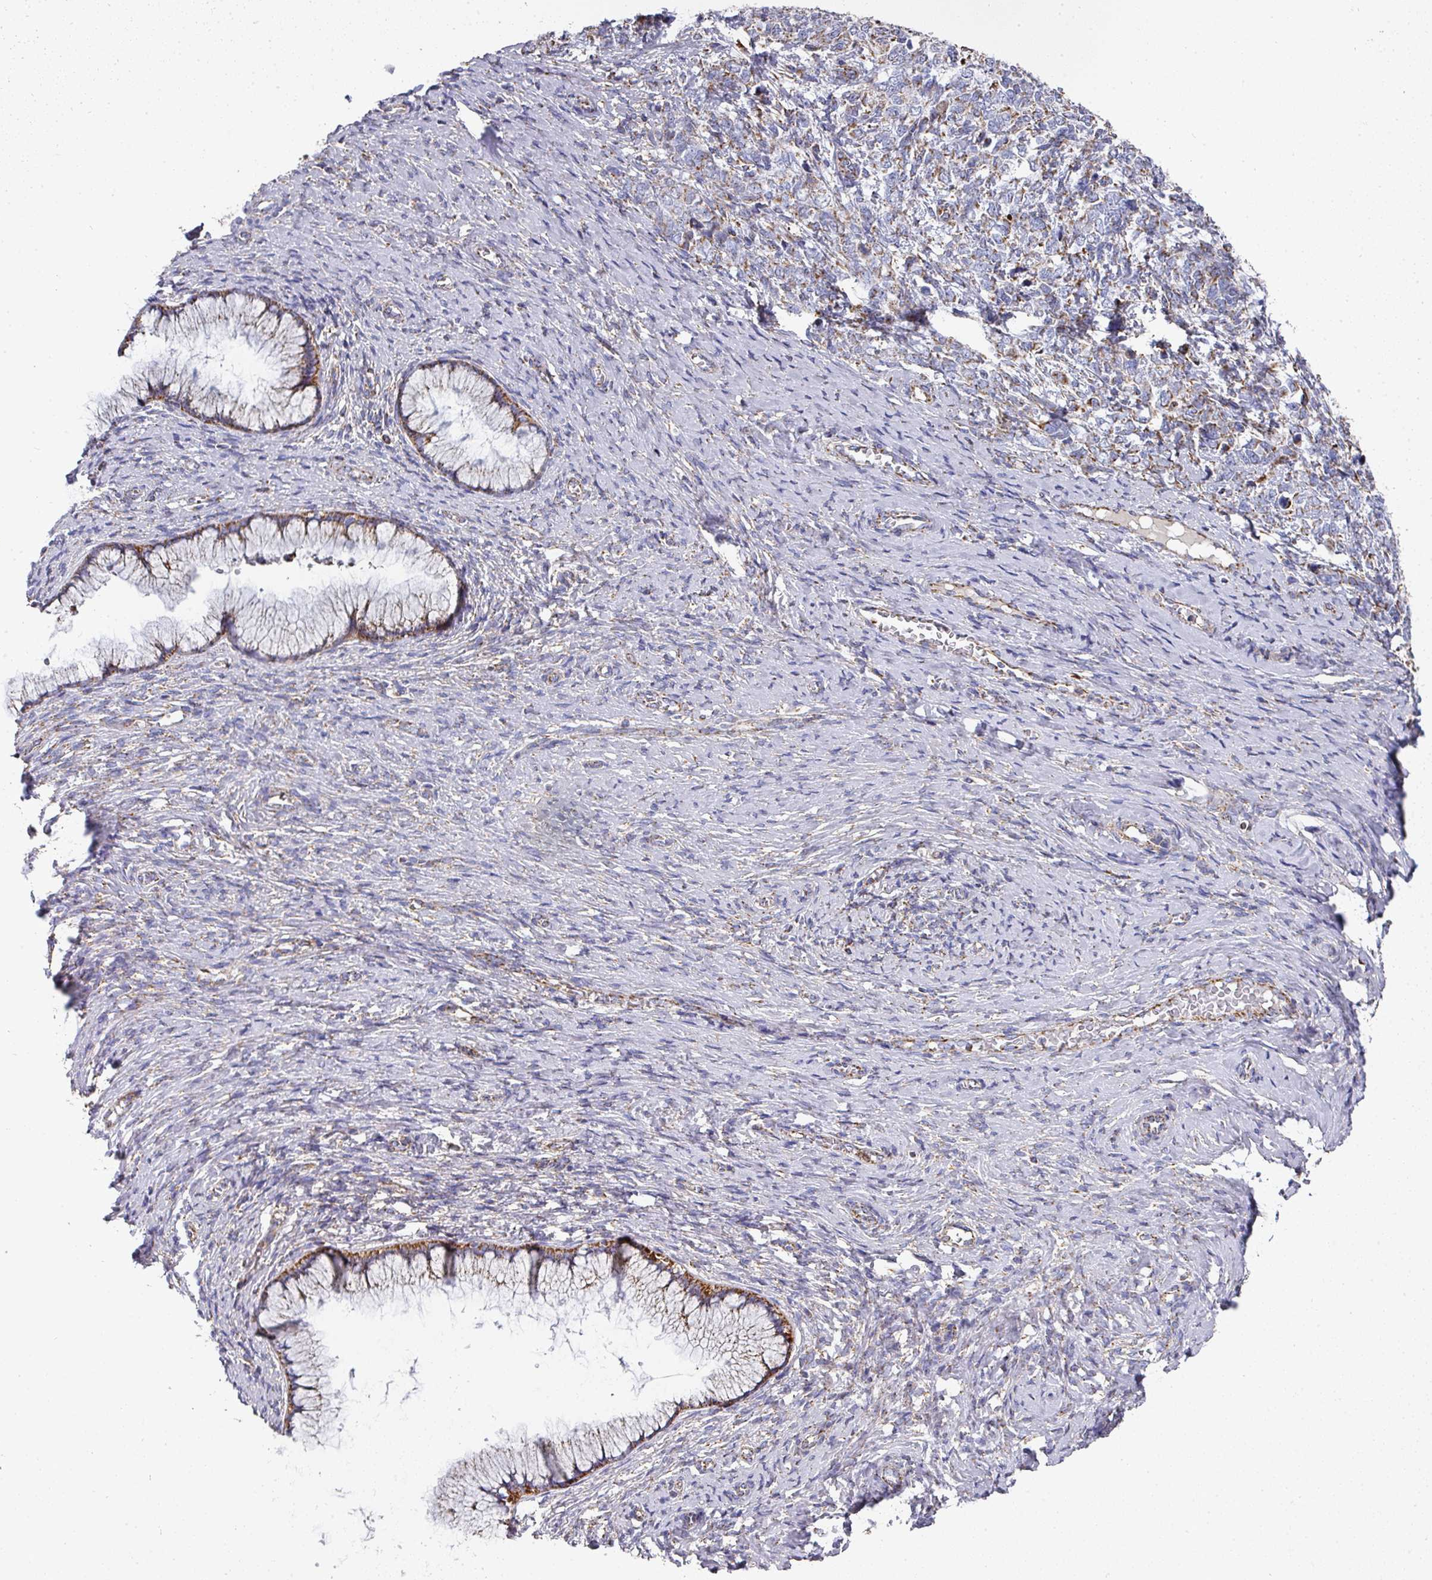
{"staining": {"intensity": "strong", "quantity": "25%-75%", "location": "cytoplasmic/membranous"}, "tissue": "cervical cancer", "cell_type": "Tumor cells", "image_type": "cancer", "snomed": [{"axis": "morphology", "description": "Squamous cell carcinoma, NOS"}, {"axis": "topography", "description": "Cervix"}], "caption": "Cervical cancer (squamous cell carcinoma) tissue shows strong cytoplasmic/membranous positivity in about 25%-75% of tumor cells, visualized by immunohistochemistry.", "gene": "UQCRFS1", "patient": {"sex": "female", "age": 63}}